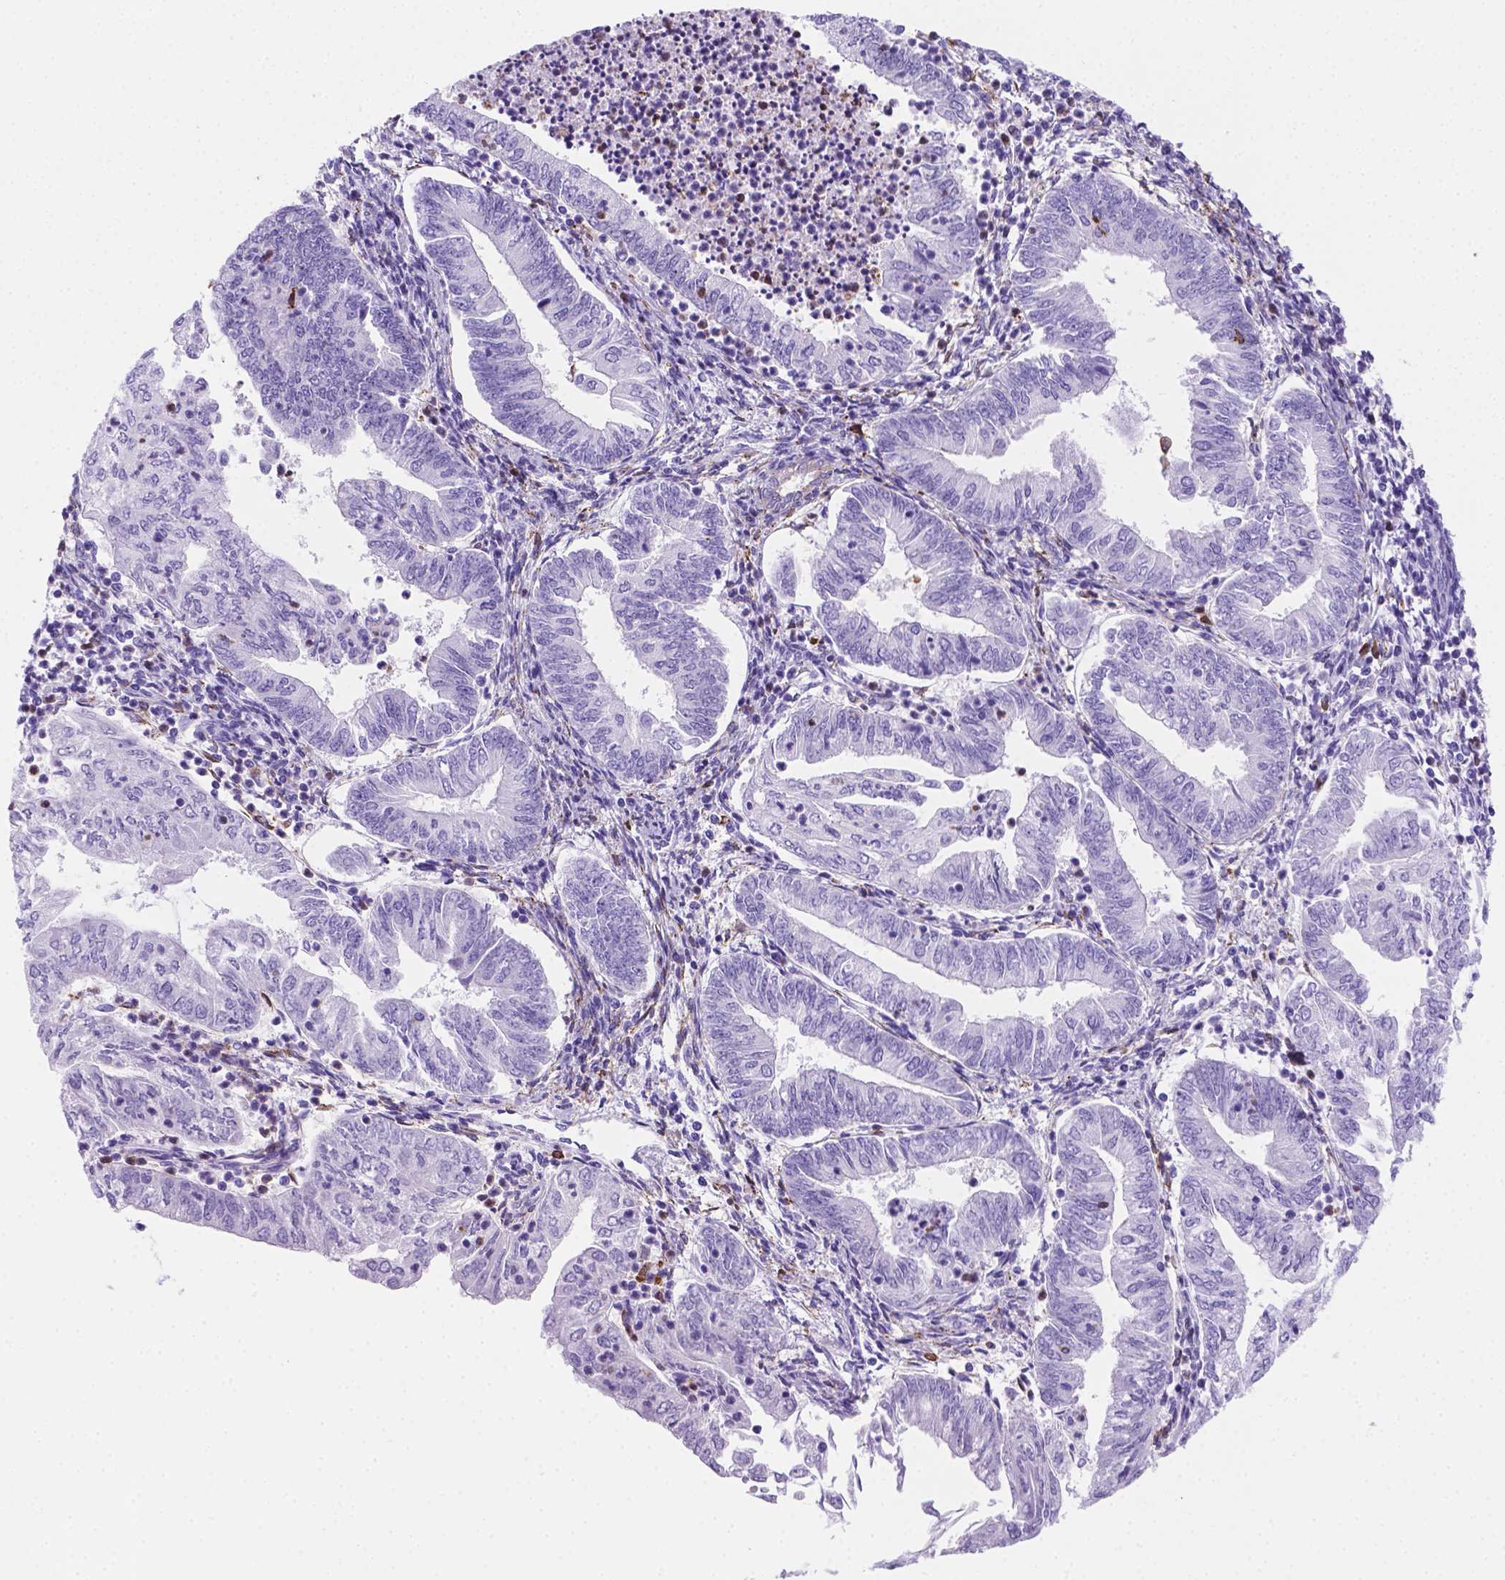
{"staining": {"intensity": "negative", "quantity": "none", "location": "none"}, "tissue": "endometrial cancer", "cell_type": "Tumor cells", "image_type": "cancer", "snomed": [{"axis": "morphology", "description": "Adenocarcinoma, NOS"}, {"axis": "topography", "description": "Endometrium"}], "caption": "Immunohistochemical staining of endometrial cancer (adenocarcinoma) exhibits no significant positivity in tumor cells.", "gene": "MACF1", "patient": {"sex": "female", "age": 55}}